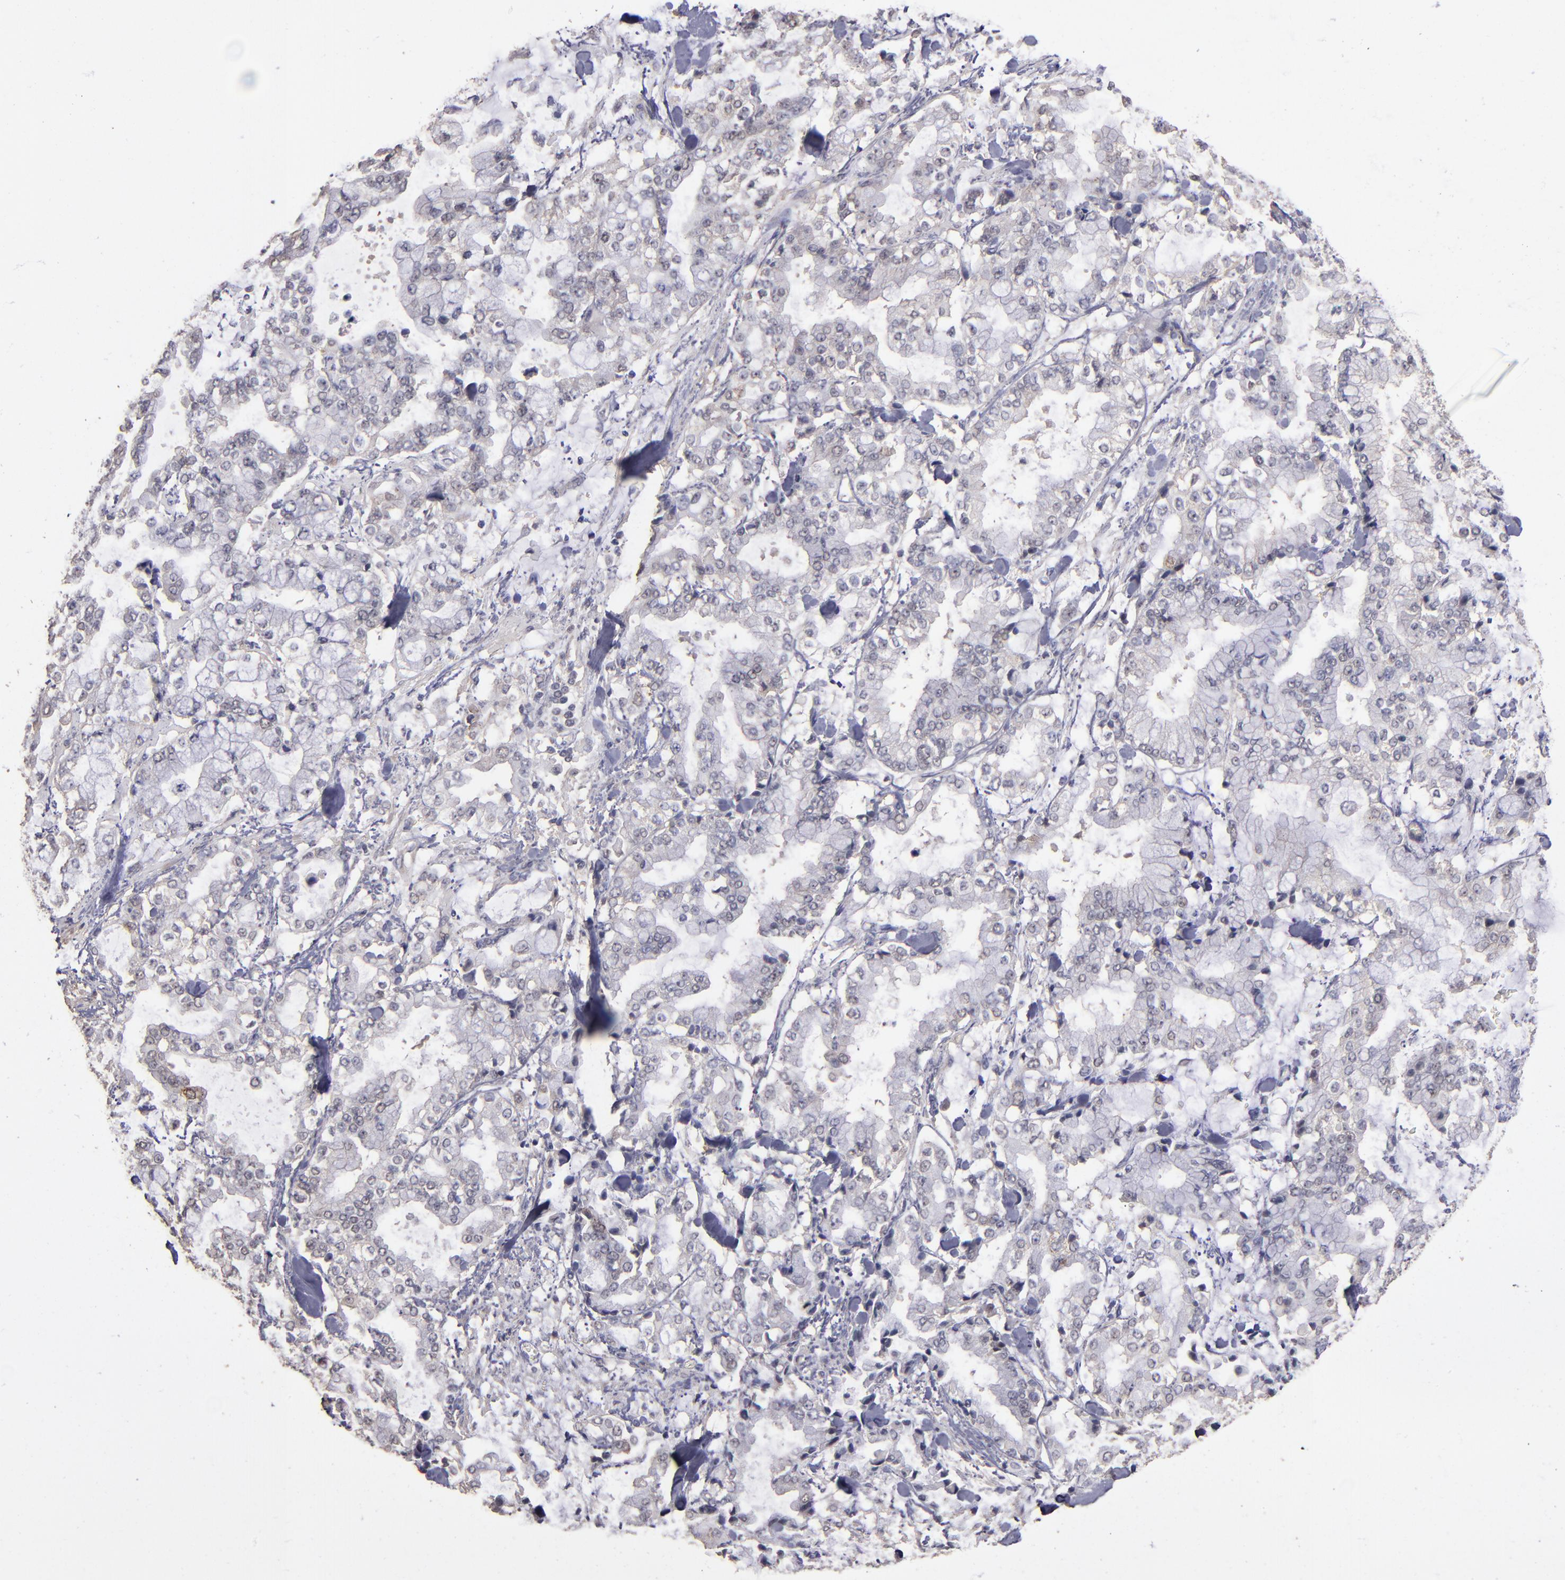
{"staining": {"intensity": "weak", "quantity": "<25%", "location": "cytoplasmic/membranous"}, "tissue": "stomach cancer", "cell_type": "Tumor cells", "image_type": "cancer", "snomed": [{"axis": "morphology", "description": "Normal tissue, NOS"}, {"axis": "morphology", "description": "Adenocarcinoma, NOS"}, {"axis": "topography", "description": "Stomach, upper"}, {"axis": "topography", "description": "Stomach"}], "caption": "Human adenocarcinoma (stomach) stained for a protein using immunohistochemistry (IHC) reveals no expression in tumor cells.", "gene": "FAT1", "patient": {"sex": "male", "age": 76}}